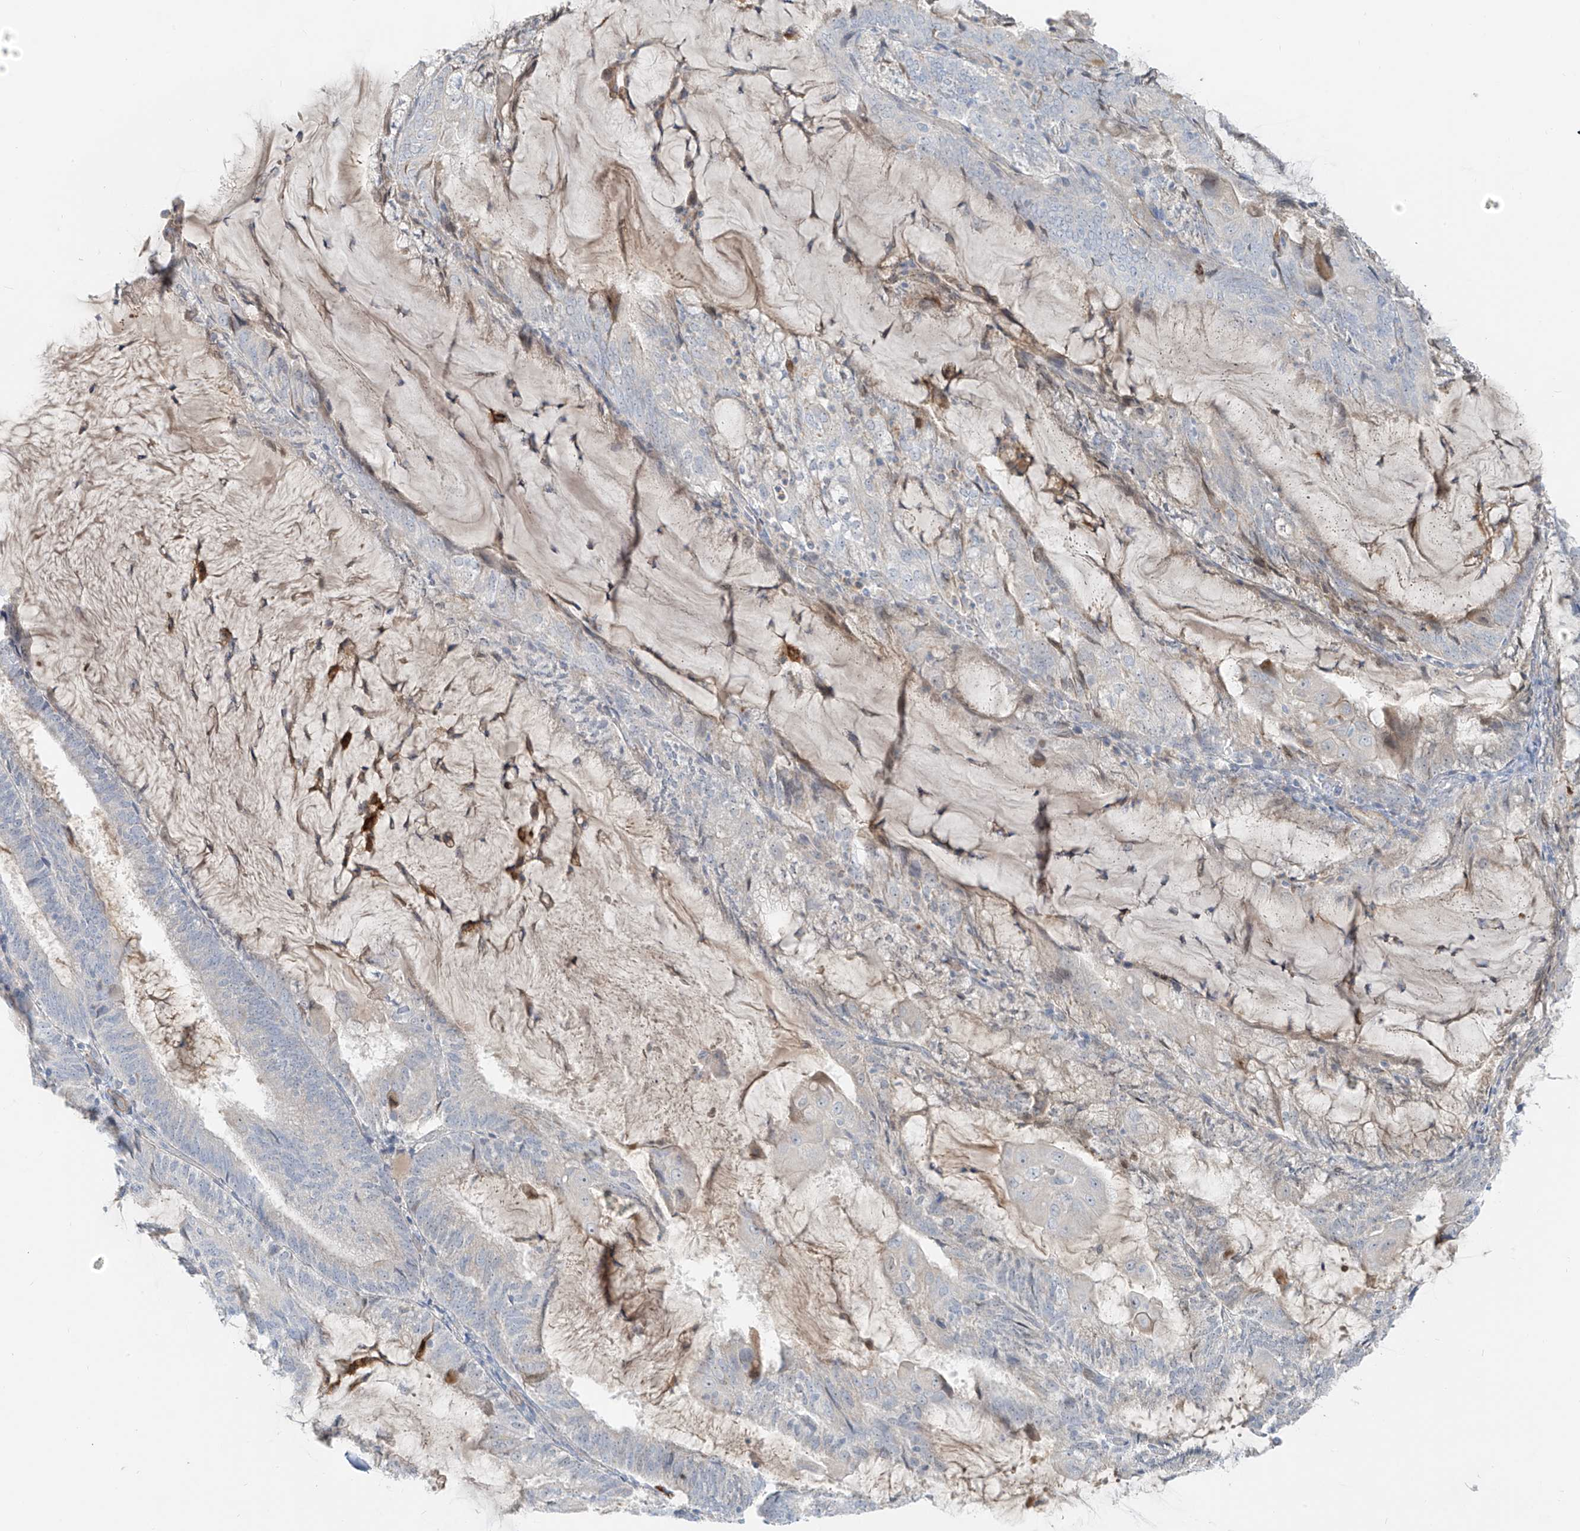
{"staining": {"intensity": "negative", "quantity": "none", "location": "none"}, "tissue": "endometrial cancer", "cell_type": "Tumor cells", "image_type": "cancer", "snomed": [{"axis": "morphology", "description": "Adenocarcinoma, NOS"}, {"axis": "topography", "description": "Endometrium"}], "caption": "Endometrial cancer (adenocarcinoma) stained for a protein using IHC shows no staining tumor cells.", "gene": "C2orf42", "patient": {"sex": "female", "age": 81}}